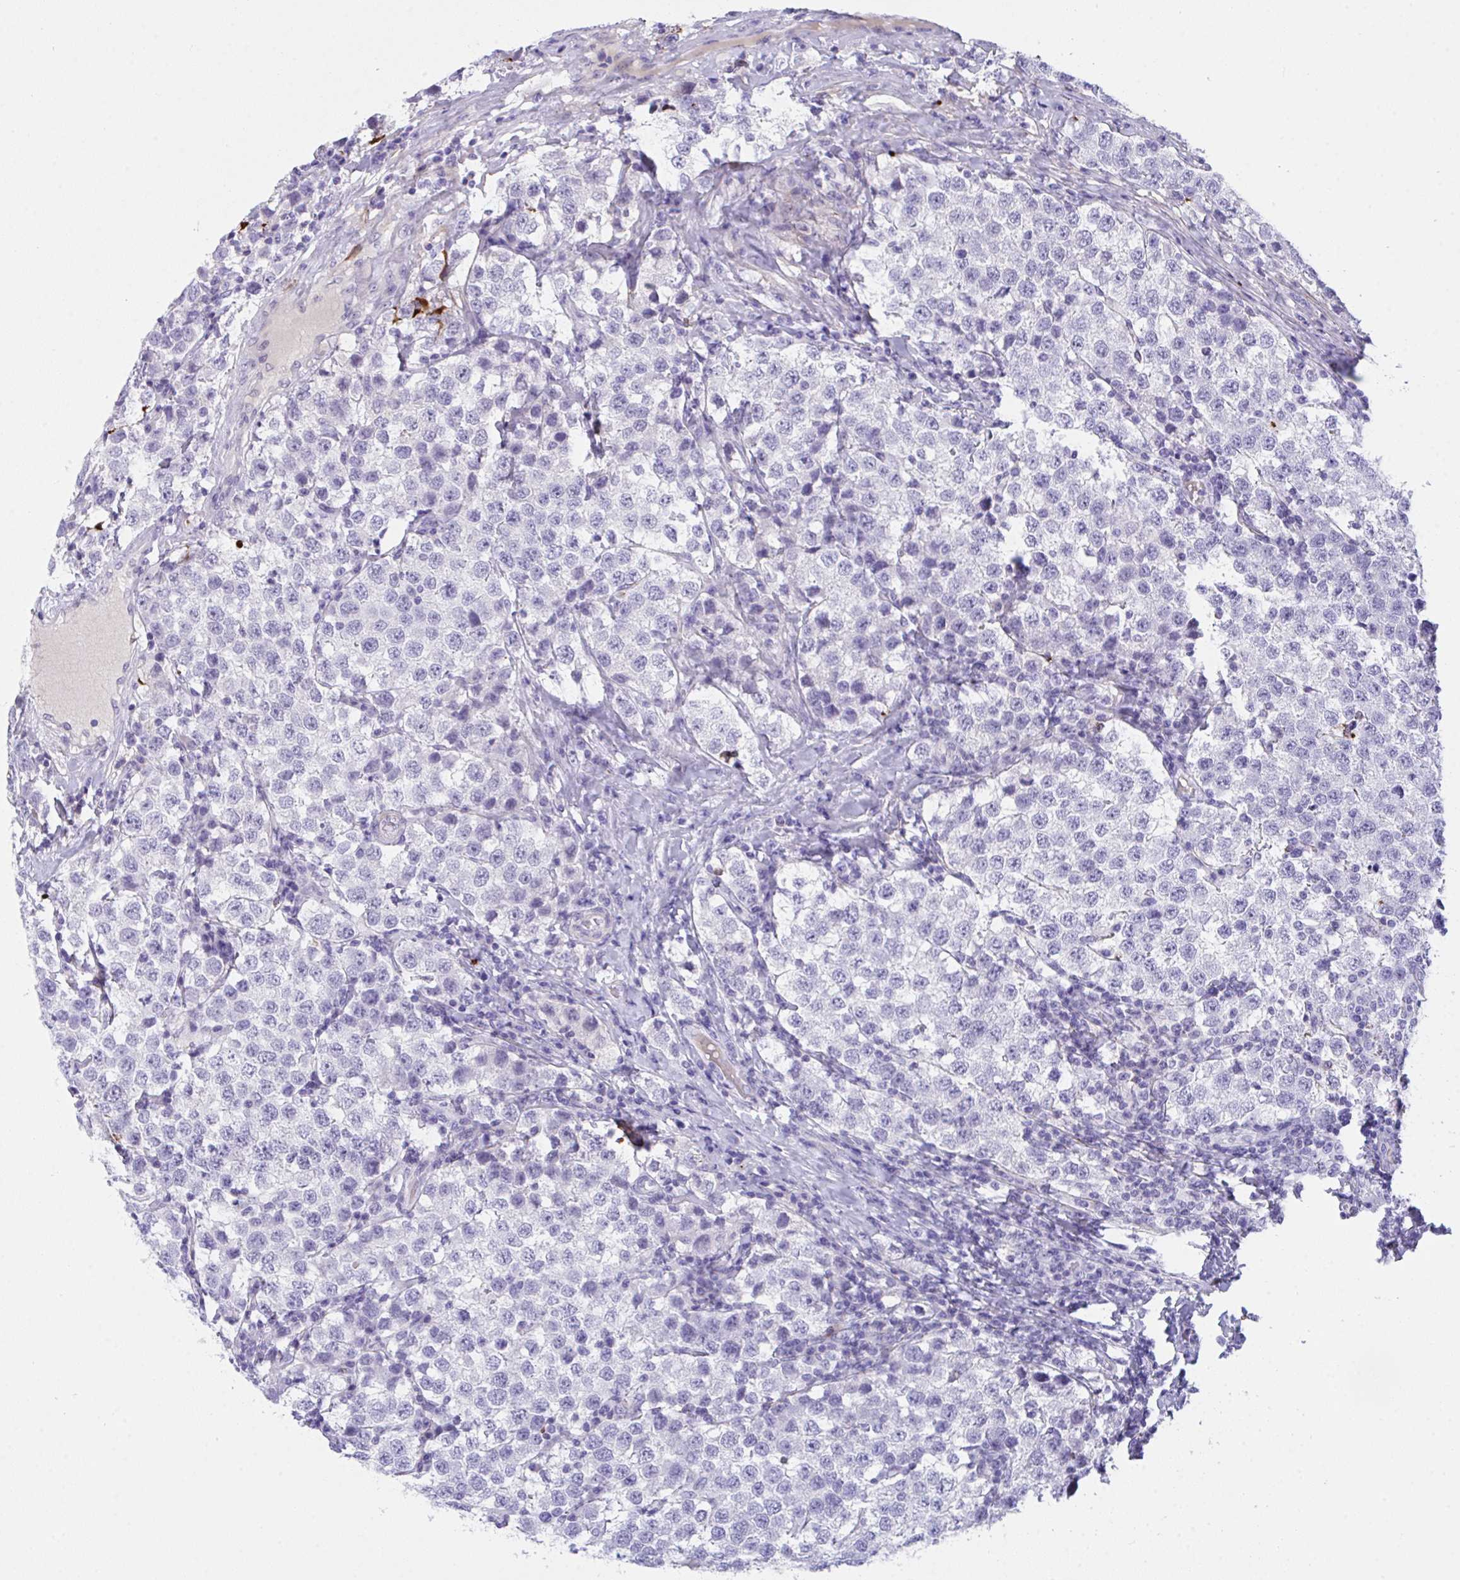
{"staining": {"intensity": "negative", "quantity": "none", "location": "none"}, "tissue": "testis cancer", "cell_type": "Tumor cells", "image_type": "cancer", "snomed": [{"axis": "morphology", "description": "Seminoma, NOS"}, {"axis": "topography", "description": "Testis"}], "caption": "The image exhibits no staining of tumor cells in seminoma (testis).", "gene": "KMT2E", "patient": {"sex": "male", "age": 34}}